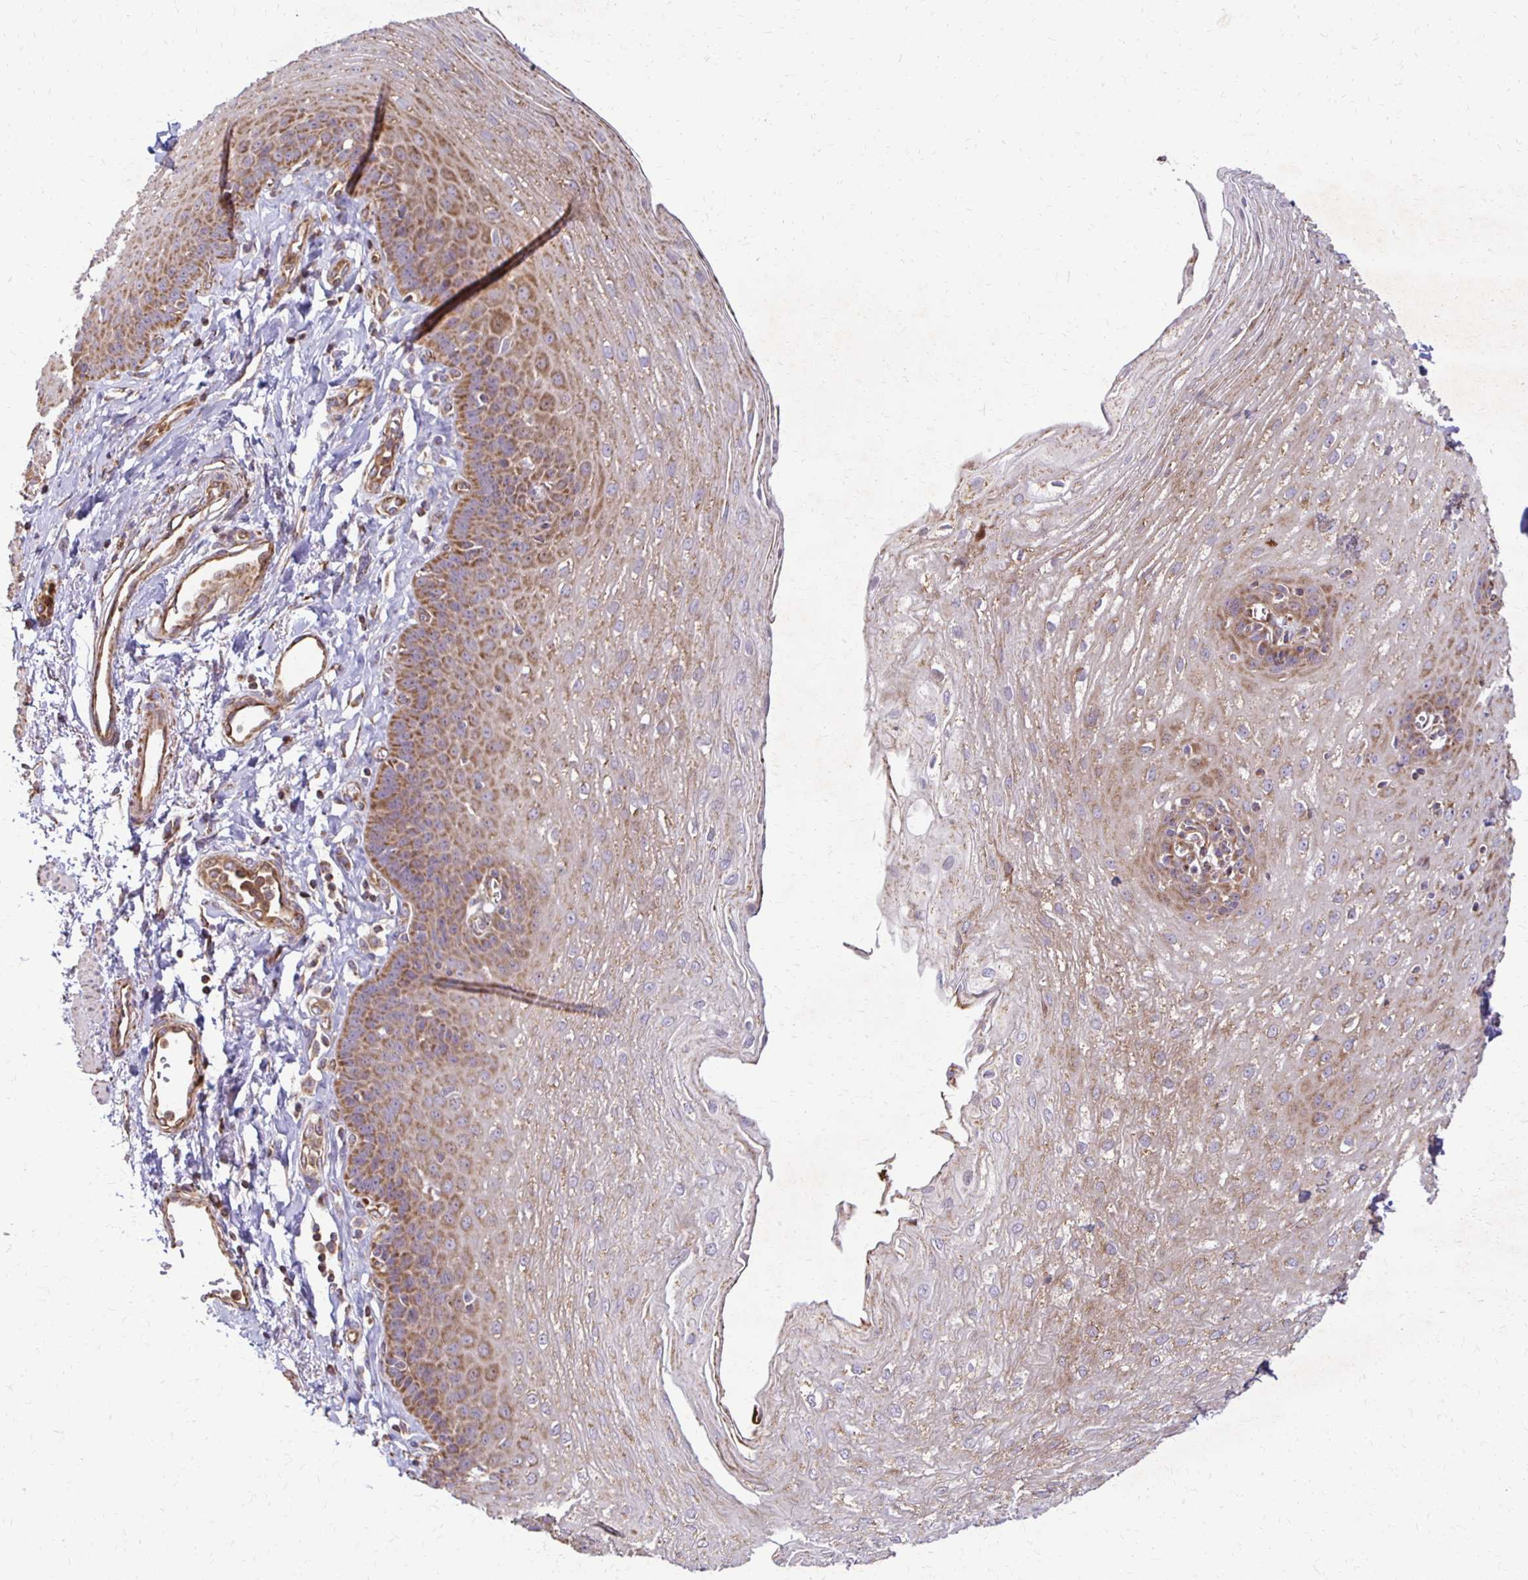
{"staining": {"intensity": "moderate", "quantity": "25%-75%", "location": "cytoplasmic/membranous"}, "tissue": "esophagus", "cell_type": "Squamous epithelial cells", "image_type": "normal", "snomed": [{"axis": "morphology", "description": "Normal tissue, NOS"}, {"axis": "topography", "description": "Esophagus"}], "caption": "The photomicrograph displays immunohistochemical staining of unremarkable esophagus. There is moderate cytoplasmic/membranous positivity is appreciated in approximately 25%-75% of squamous epithelial cells.", "gene": "EIF4EBP2", "patient": {"sex": "female", "age": 81}}